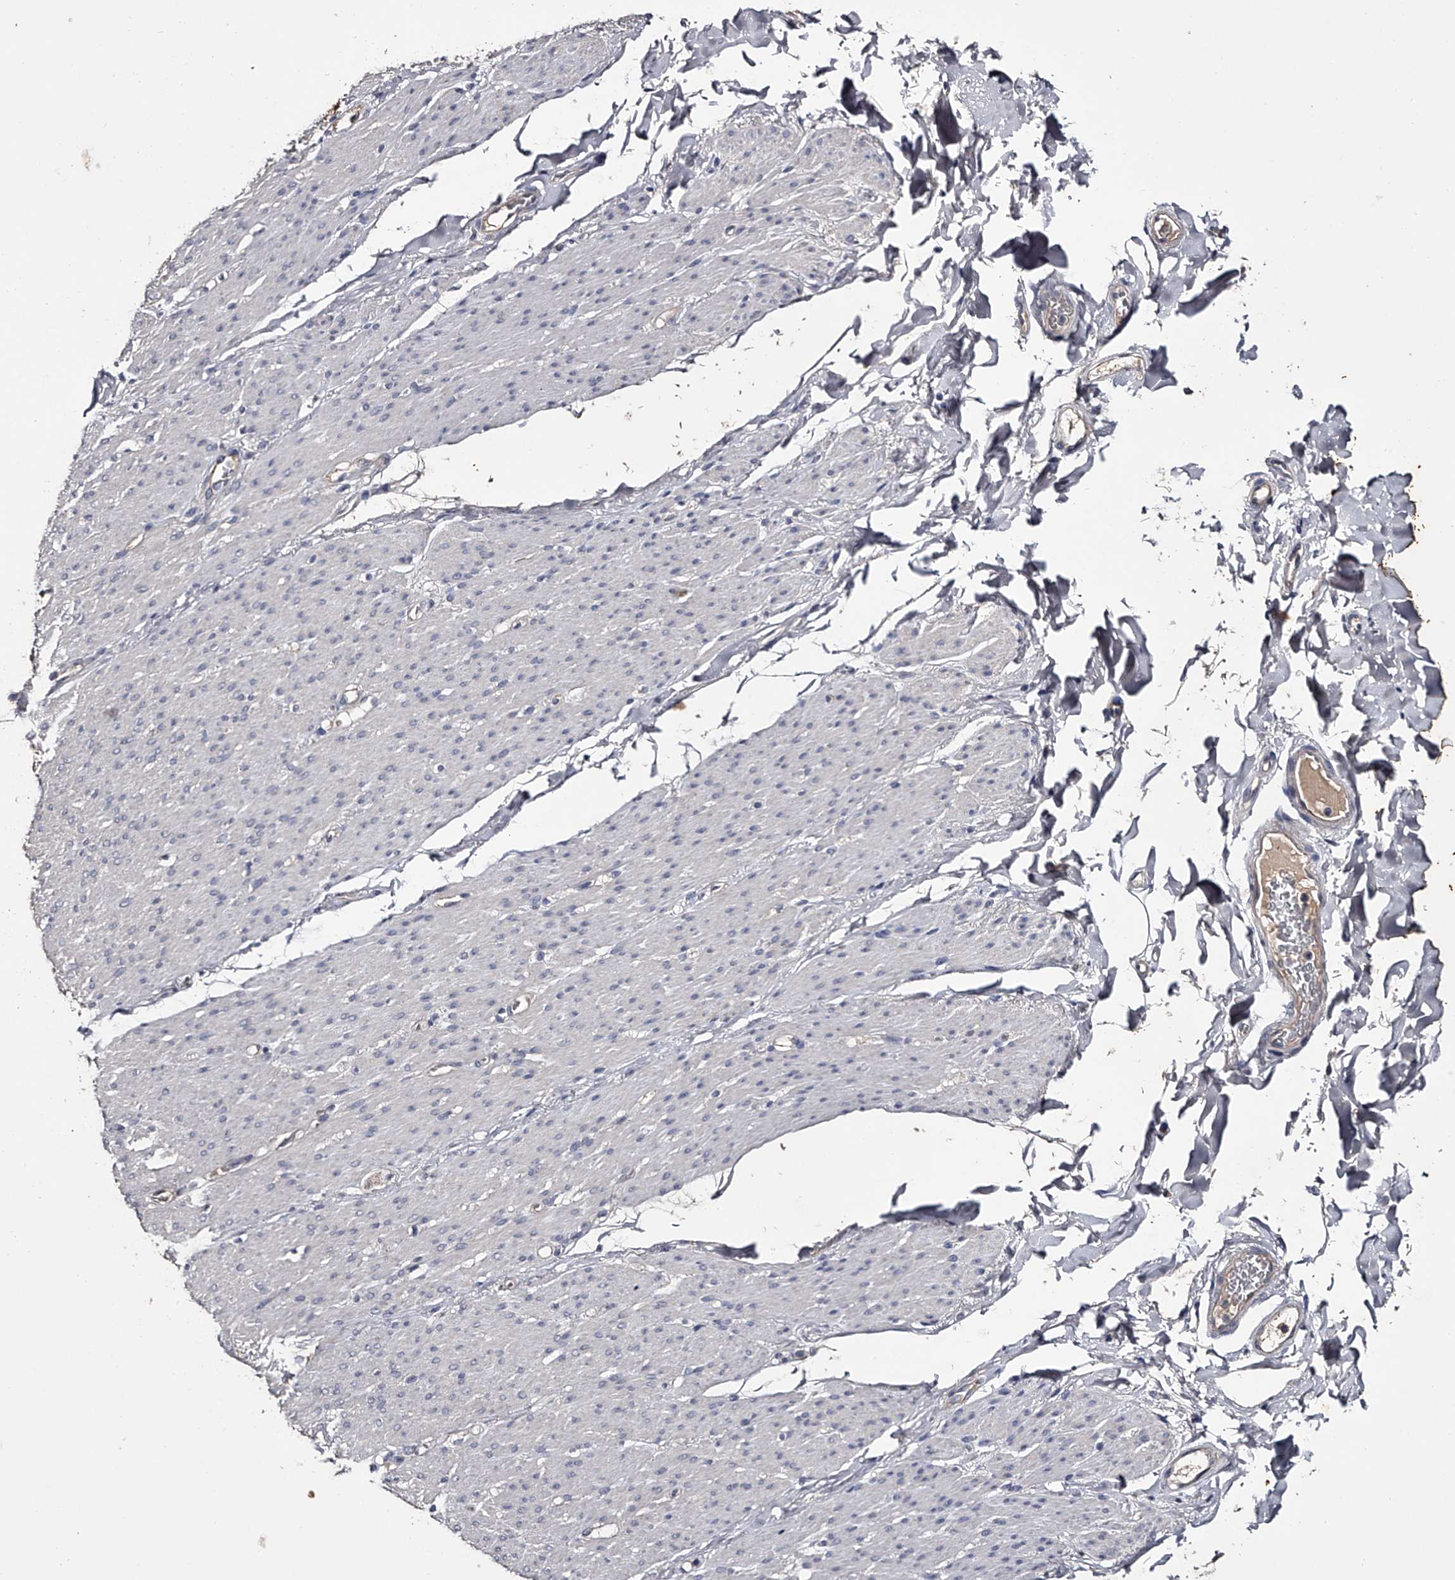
{"staining": {"intensity": "negative", "quantity": "none", "location": "none"}, "tissue": "smooth muscle", "cell_type": "Smooth muscle cells", "image_type": "normal", "snomed": [{"axis": "morphology", "description": "Normal tissue, NOS"}, {"axis": "topography", "description": "Colon"}, {"axis": "topography", "description": "Peripheral nerve tissue"}], "caption": "The image demonstrates no significant staining in smooth muscle cells of smooth muscle.", "gene": "MDN1", "patient": {"sex": "female", "age": 61}}